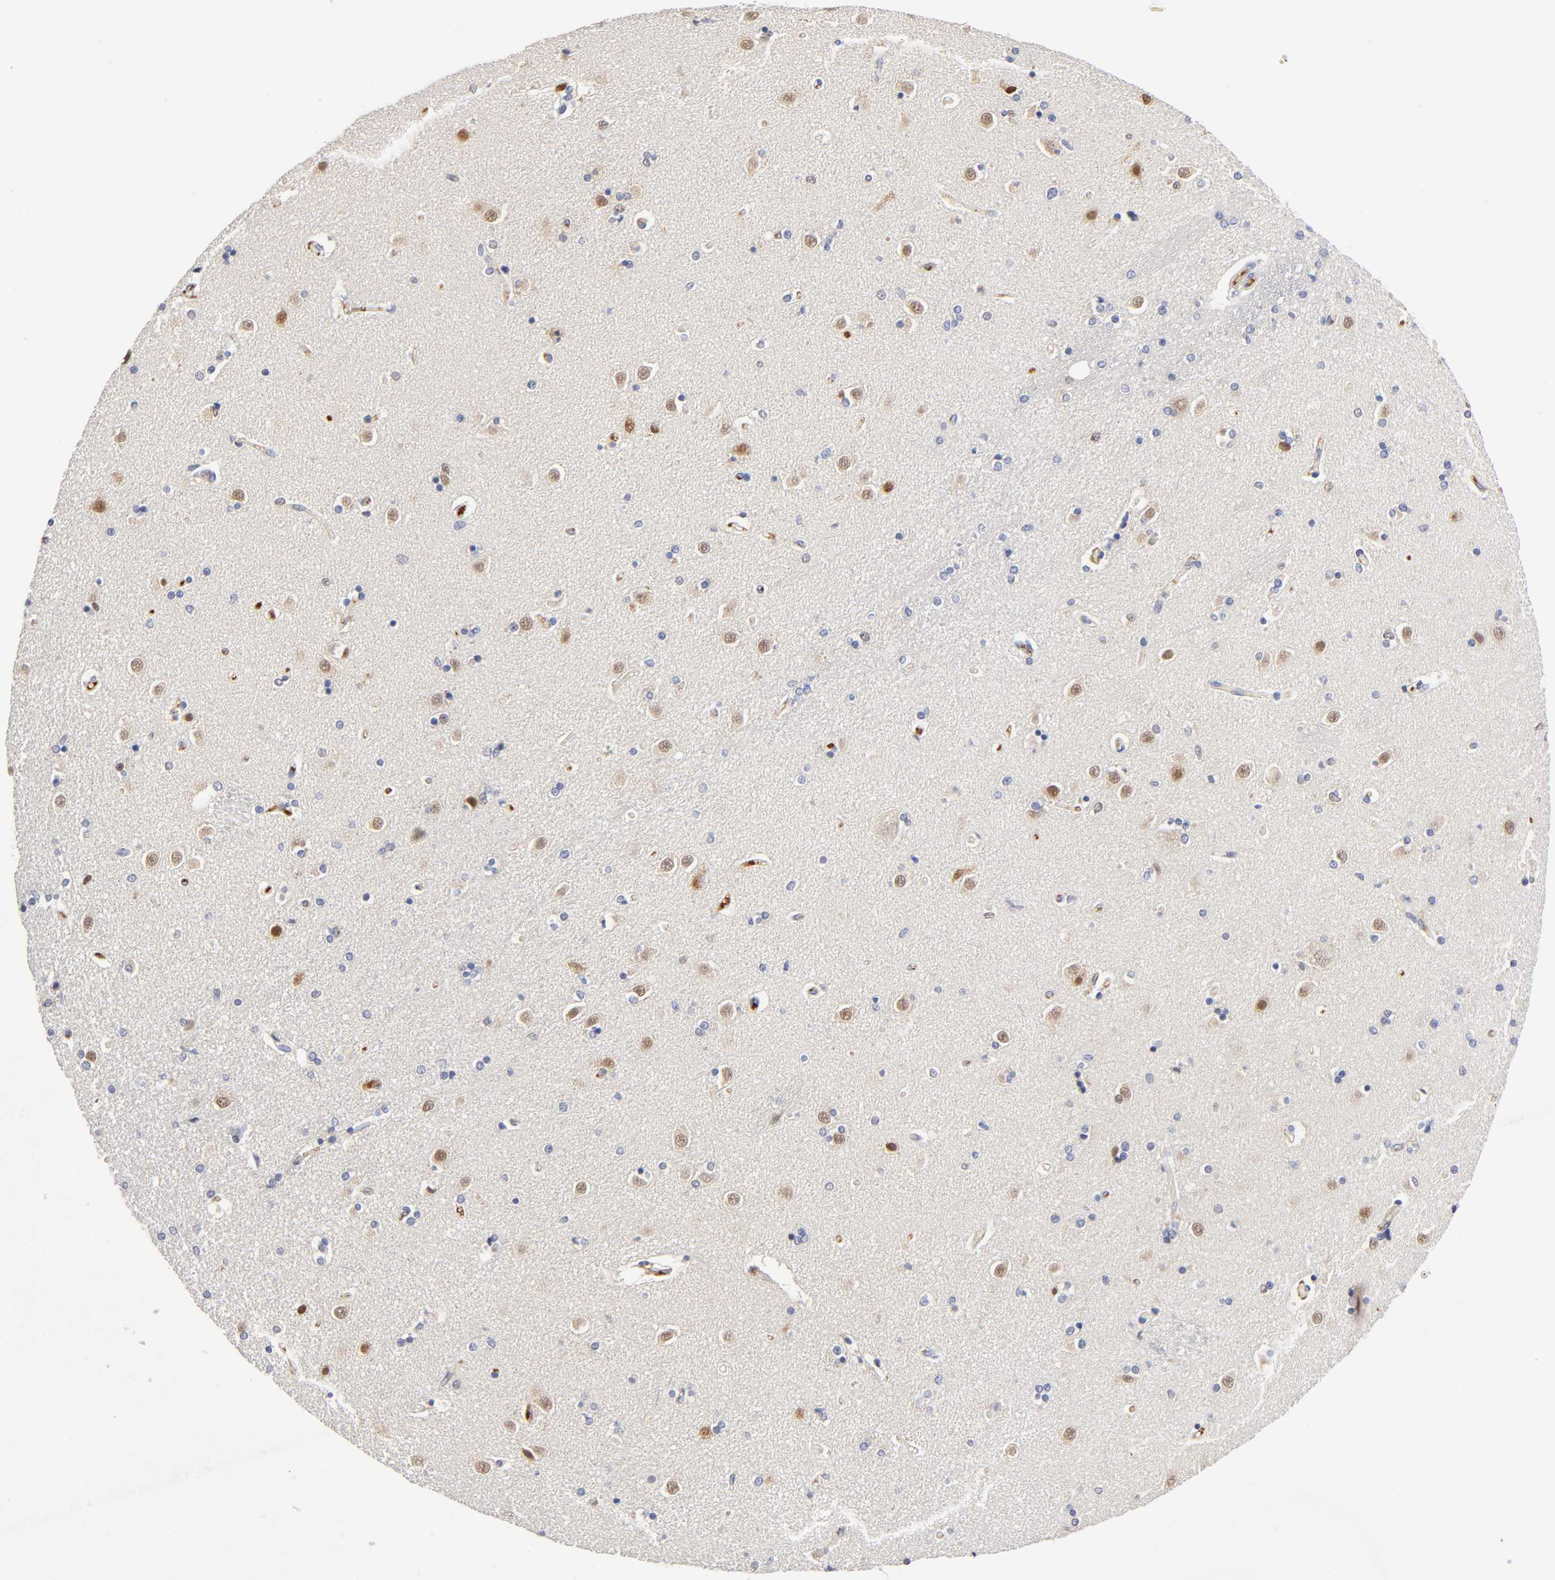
{"staining": {"intensity": "weak", "quantity": "25%-75%", "location": "cytoplasmic/membranous,nuclear"}, "tissue": "caudate", "cell_type": "Glial cells", "image_type": "normal", "snomed": [{"axis": "morphology", "description": "Normal tissue, NOS"}, {"axis": "topography", "description": "Lateral ventricle wall"}], "caption": "A brown stain shows weak cytoplasmic/membranous,nuclear staining of a protein in glial cells of normal human caudate. Using DAB (3,3'-diaminobenzidine) (brown) and hematoxylin (blue) stains, captured at high magnification using brightfield microscopy.", "gene": "NOVA1", "patient": {"sex": "female", "age": 54}}